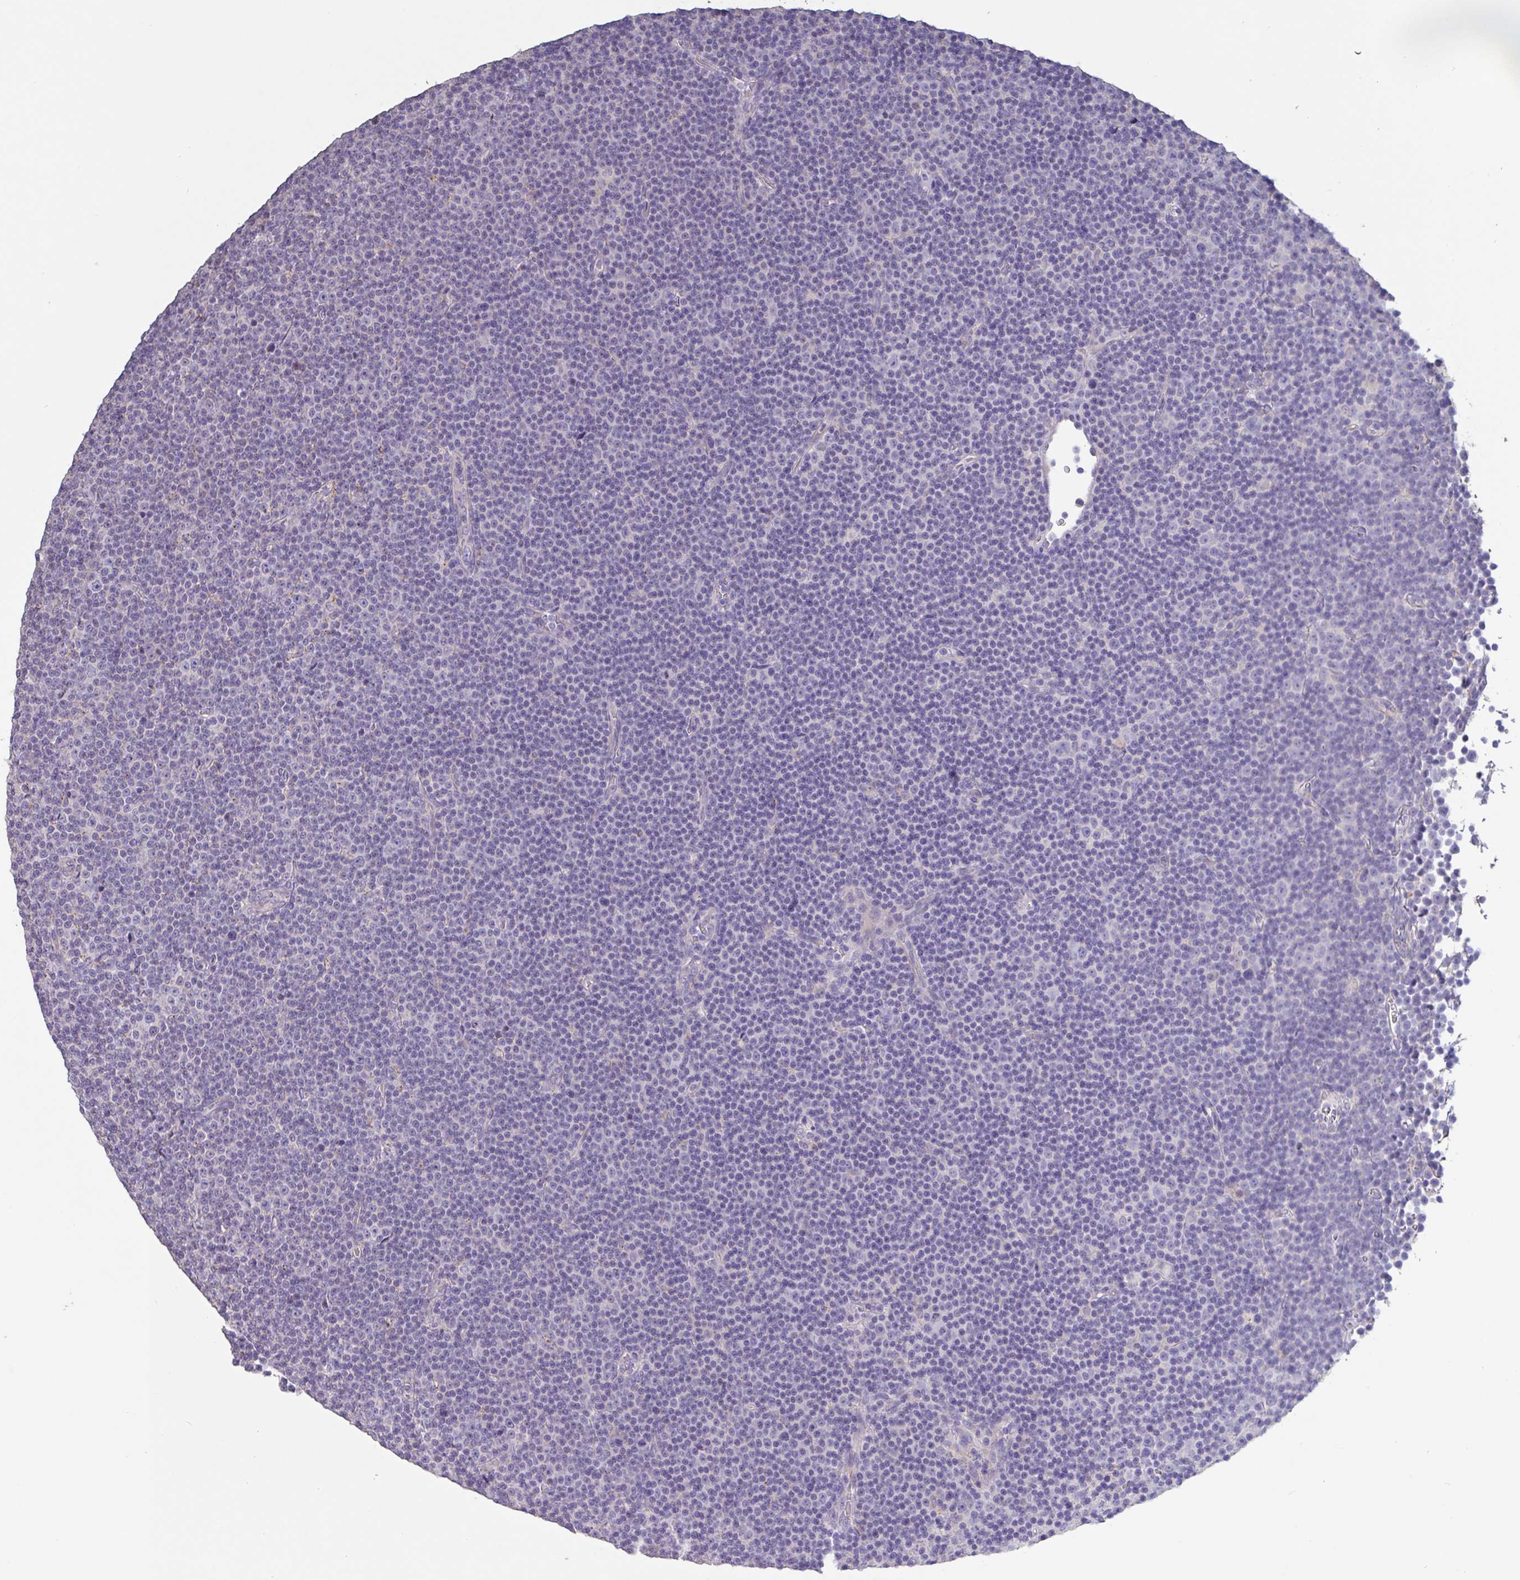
{"staining": {"intensity": "negative", "quantity": "none", "location": "none"}, "tissue": "lymphoma", "cell_type": "Tumor cells", "image_type": "cancer", "snomed": [{"axis": "morphology", "description": "Malignant lymphoma, non-Hodgkin's type, Low grade"}, {"axis": "topography", "description": "Lymph node"}], "caption": "Tumor cells are negative for brown protein staining in lymphoma. Brightfield microscopy of immunohistochemistry stained with DAB (3,3'-diaminobenzidine) (brown) and hematoxylin (blue), captured at high magnification.", "gene": "CHMP5", "patient": {"sex": "female", "age": 67}}